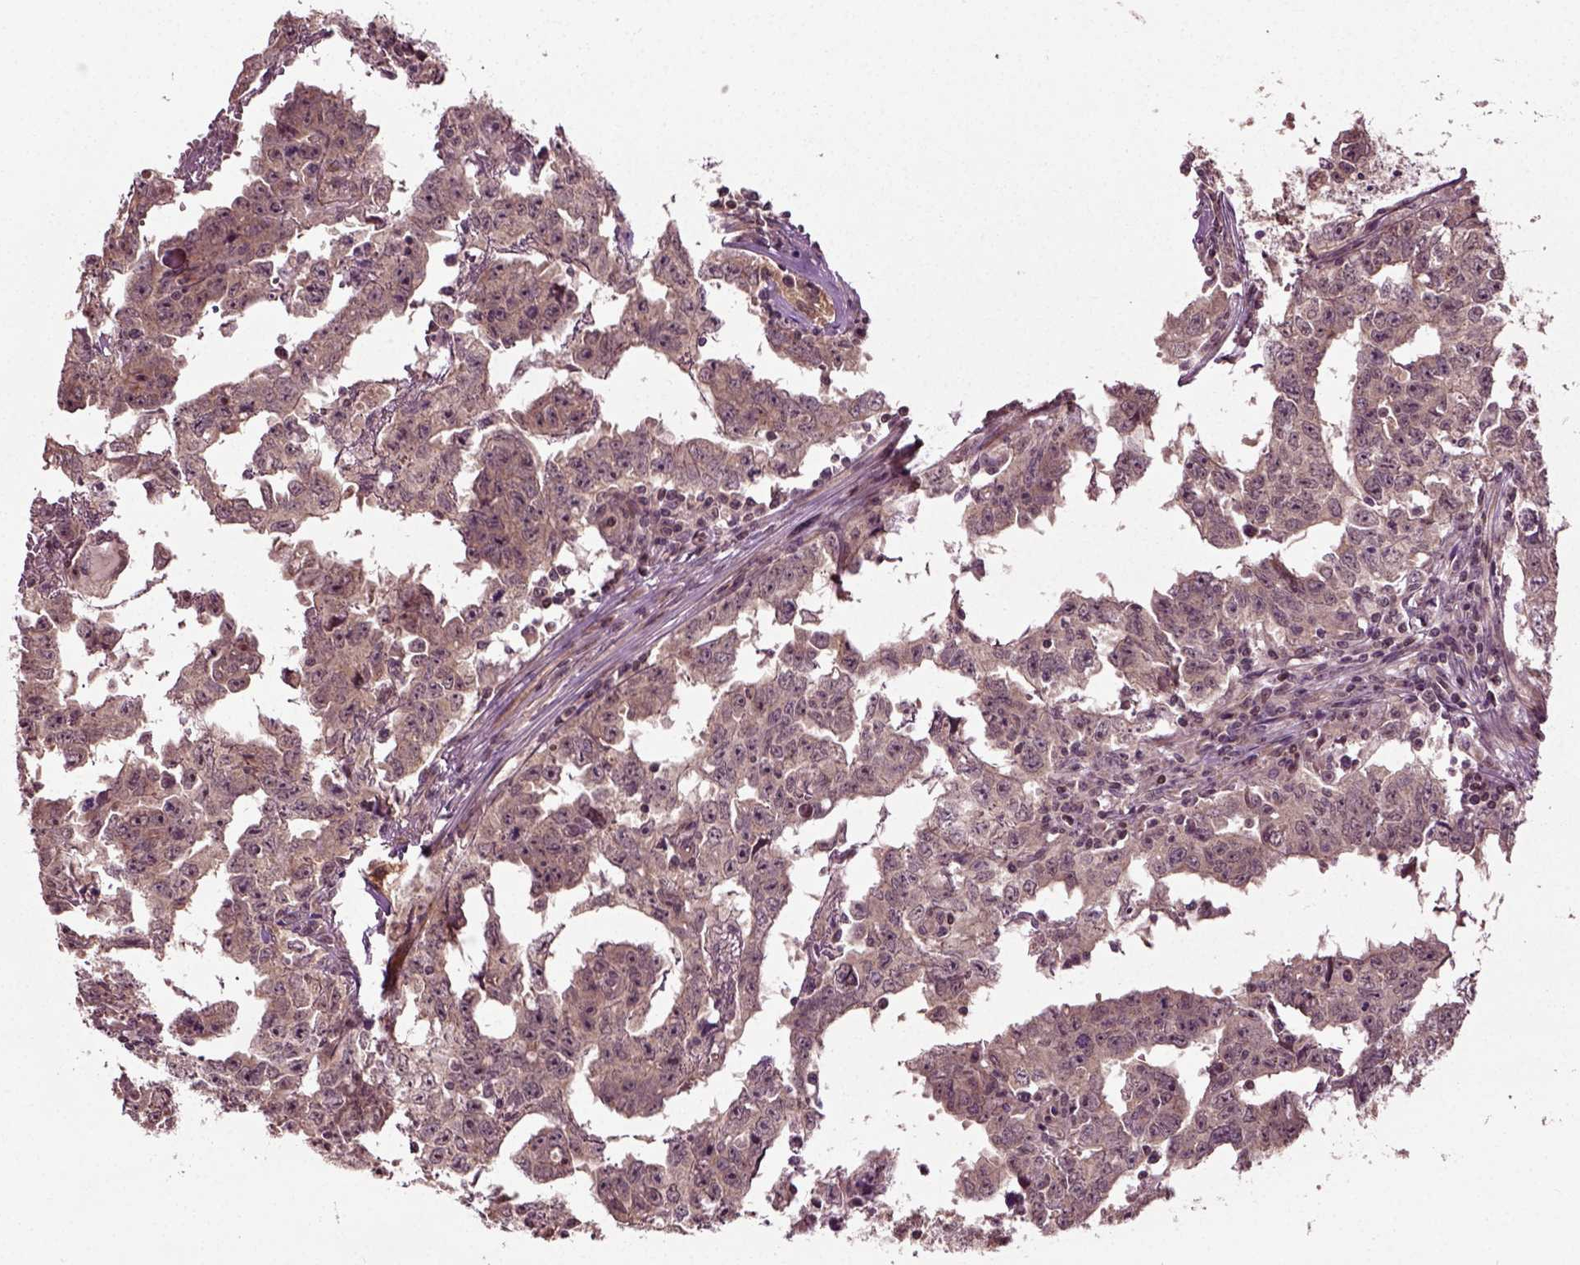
{"staining": {"intensity": "weak", "quantity": ">75%", "location": "cytoplasmic/membranous"}, "tissue": "testis cancer", "cell_type": "Tumor cells", "image_type": "cancer", "snomed": [{"axis": "morphology", "description": "Carcinoma, Embryonal, NOS"}, {"axis": "topography", "description": "Testis"}], "caption": "Testis embryonal carcinoma stained with immunohistochemistry (IHC) exhibits weak cytoplasmic/membranous positivity in about >75% of tumor cells.", "gene": "PLCD3", "patient": {"sex": "male", "age": 22}}